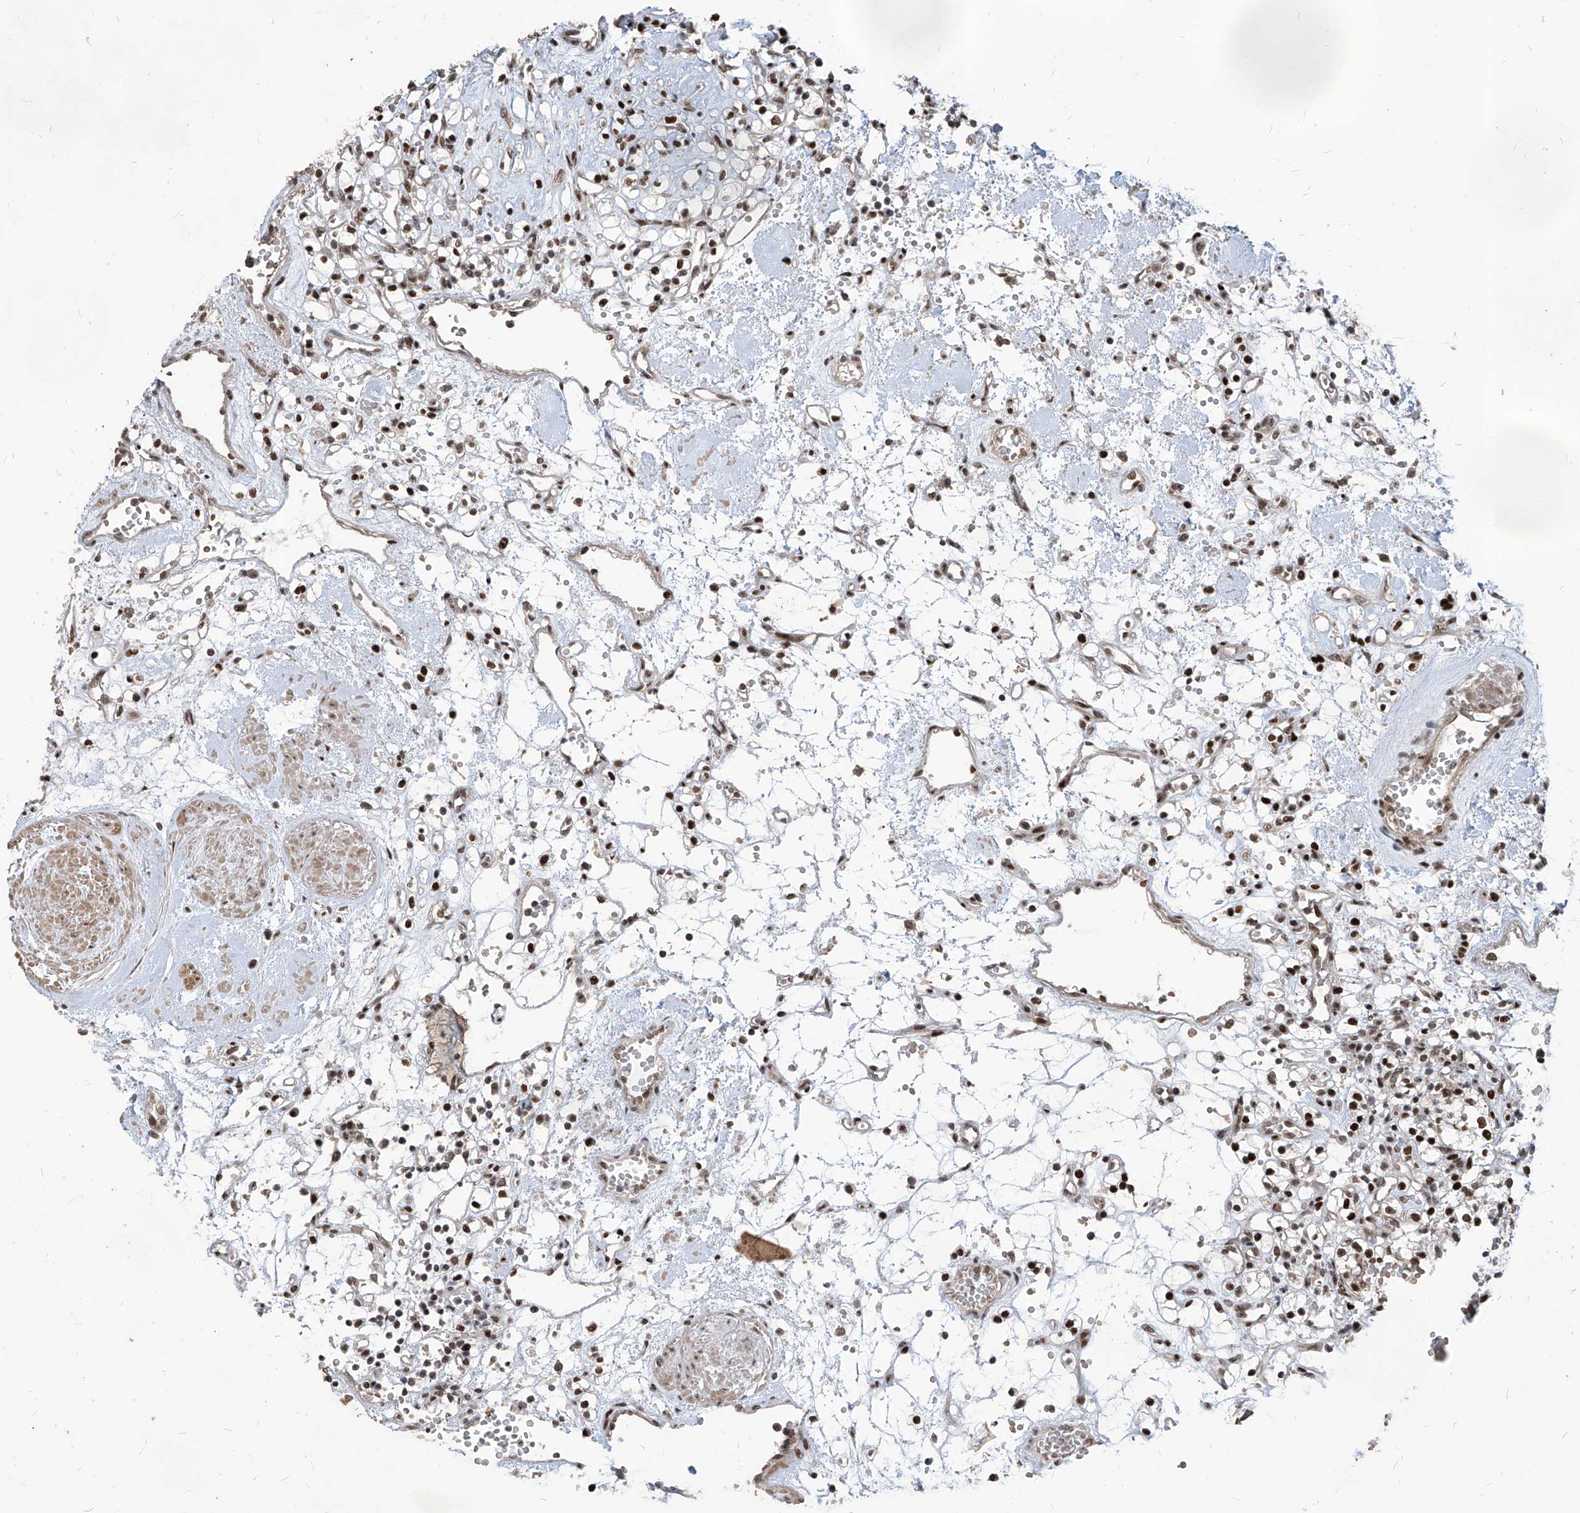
{"staining": {"intensity": "strong", "quantity": "25%-75%", "location": "nuclear"}, "tissue": "renal cancer", "cell_type": "Tumor cells", "image_type": "cancer", "snomed": [{"axis": "morphology", "description": "Adenocarcinoma, NOS"}, {"axis": "topography", "description": "Kidney"}], "caption": "Immunohistochemical staining of human renal cancer shows high levels of strong nuclear protein staining in approximately 25%-75% of tumor cells. (IHC, brightfield microscopy, high magnification).", "gene": "IRF2", "patient": {"sex": "female", "age": 59}}